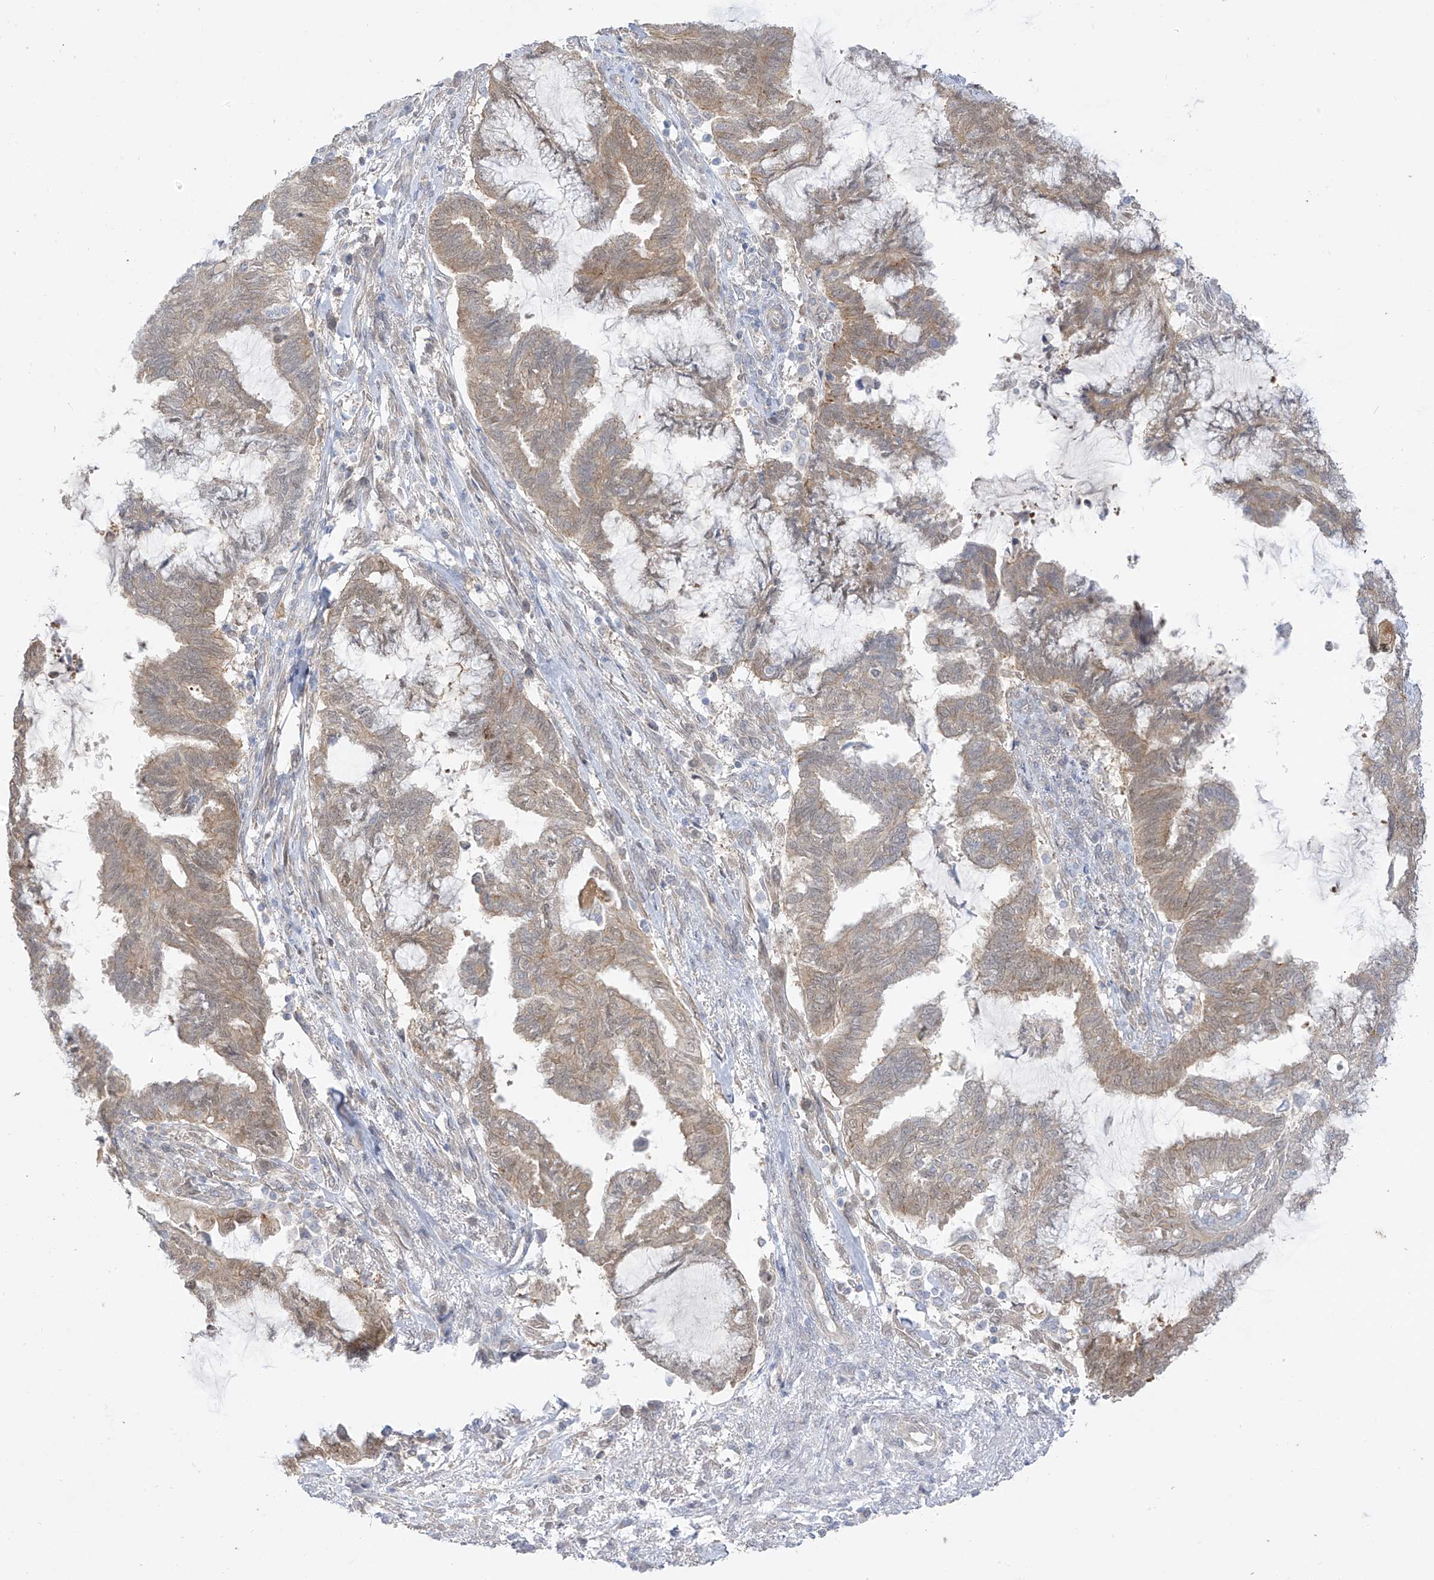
{"staining": {"intensity": "weak", "quantity": ">75%", "location": "cytoplasmic/membranous"}, "tissue": "endometrial cancer", "cell_type": "Tumor cells", "image_type": "cancer", "snomed": [{"axis": "morphology", "description": "Adenocarcinoma, NOS"}, {"axis": "topography", "description": "Endometrium"}], "caption": "Weak cytoplasmic/membranous positivity for a protein is present in about >75% of tumor cells of endometrial adenocarcinoma using immunohistochemistry (IHC).", "gene": "EIPR1", "patient": {"sex": "female", "age": 86}}